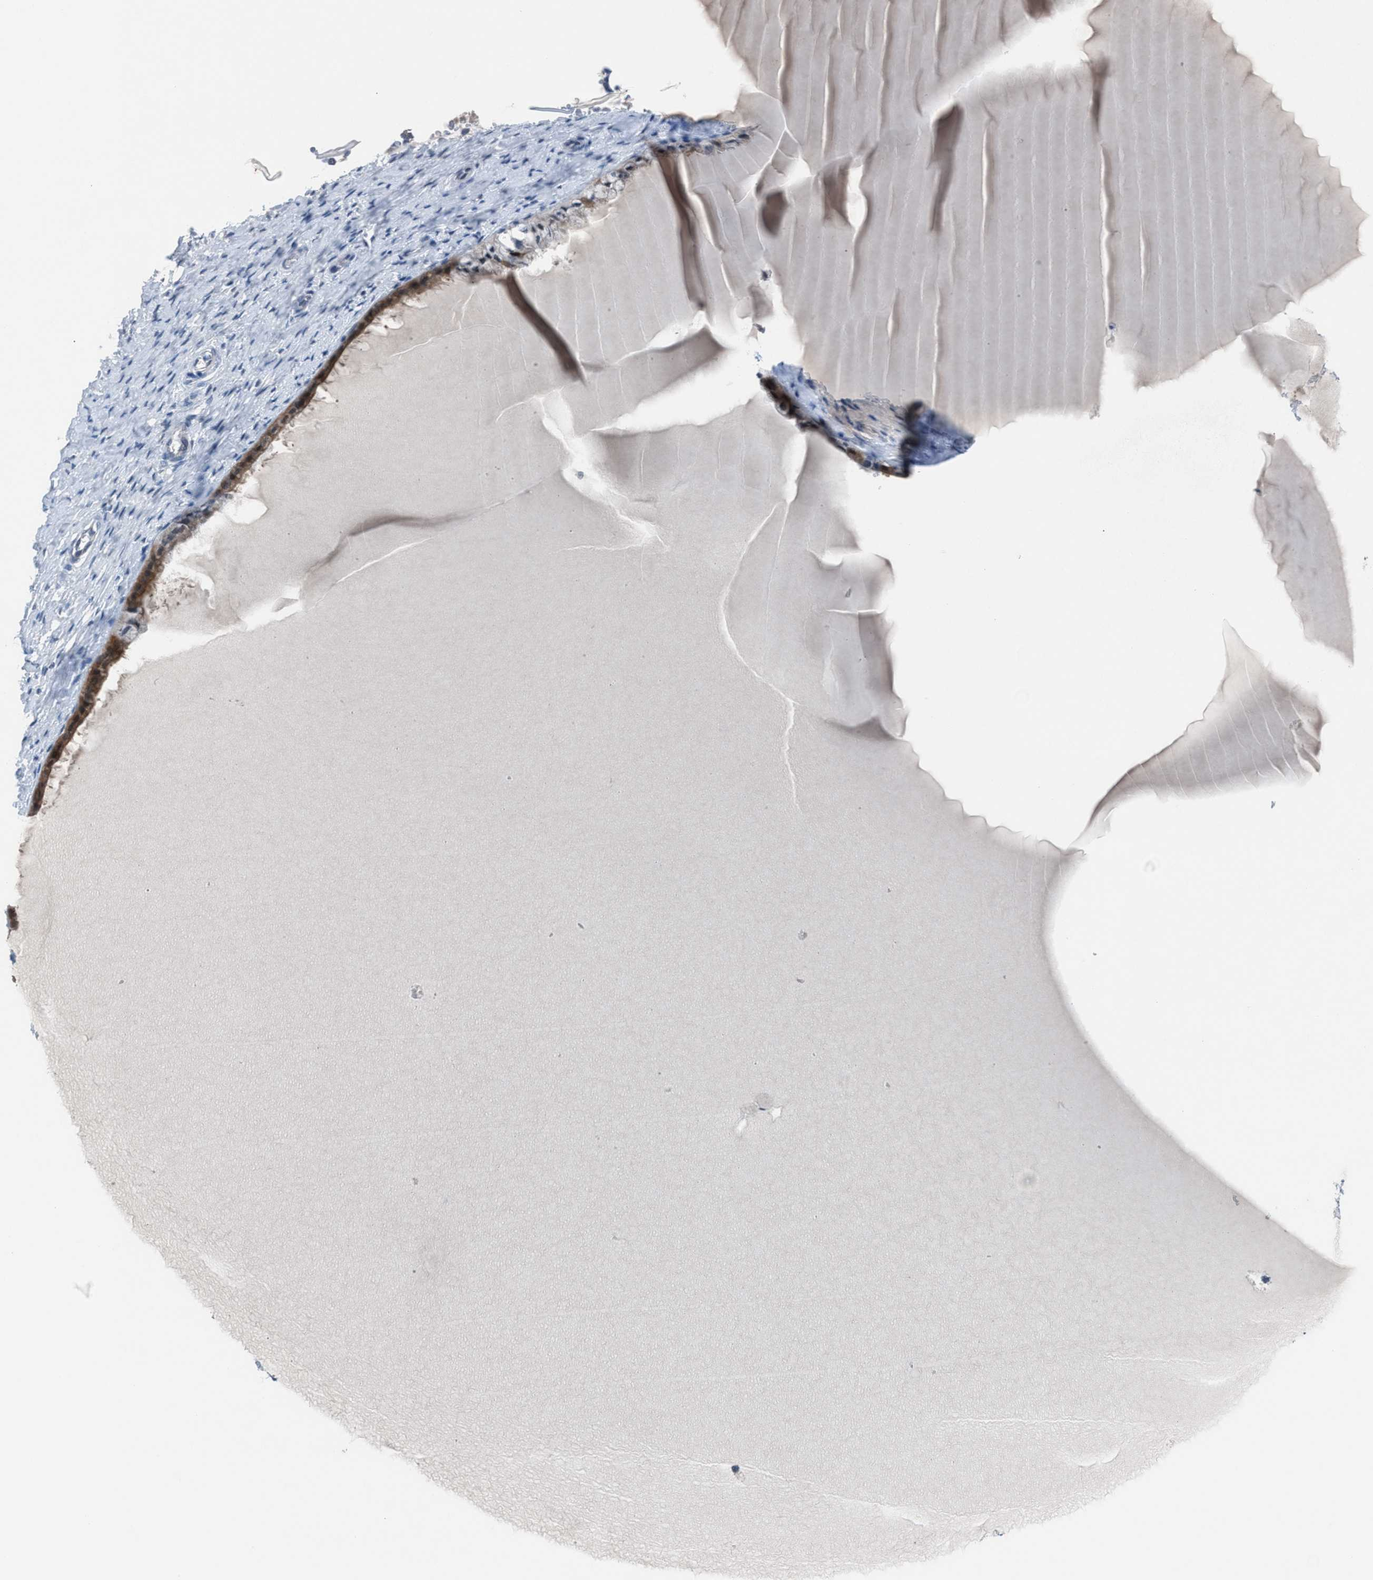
{"staining": {"intensity": "moderate", "quantity": ">75%", "location": "cytoplasmic/membranous"}, "tissue": "cervix", "cell_type": "Glandular cells", "image_type": "normal", "snomed": [{"axis": "morphology", "description": "Normal tissue, NOS"}, {"axis": "topography", "description": "Cervix"}], "caption": "A brown stain labels moderate cytoplasmic/membranous positivity of a protein in glandular cells of unremarkable cervix.", "gene": "ANAPC11", "patient": {"sex": "female", "age": 55}}